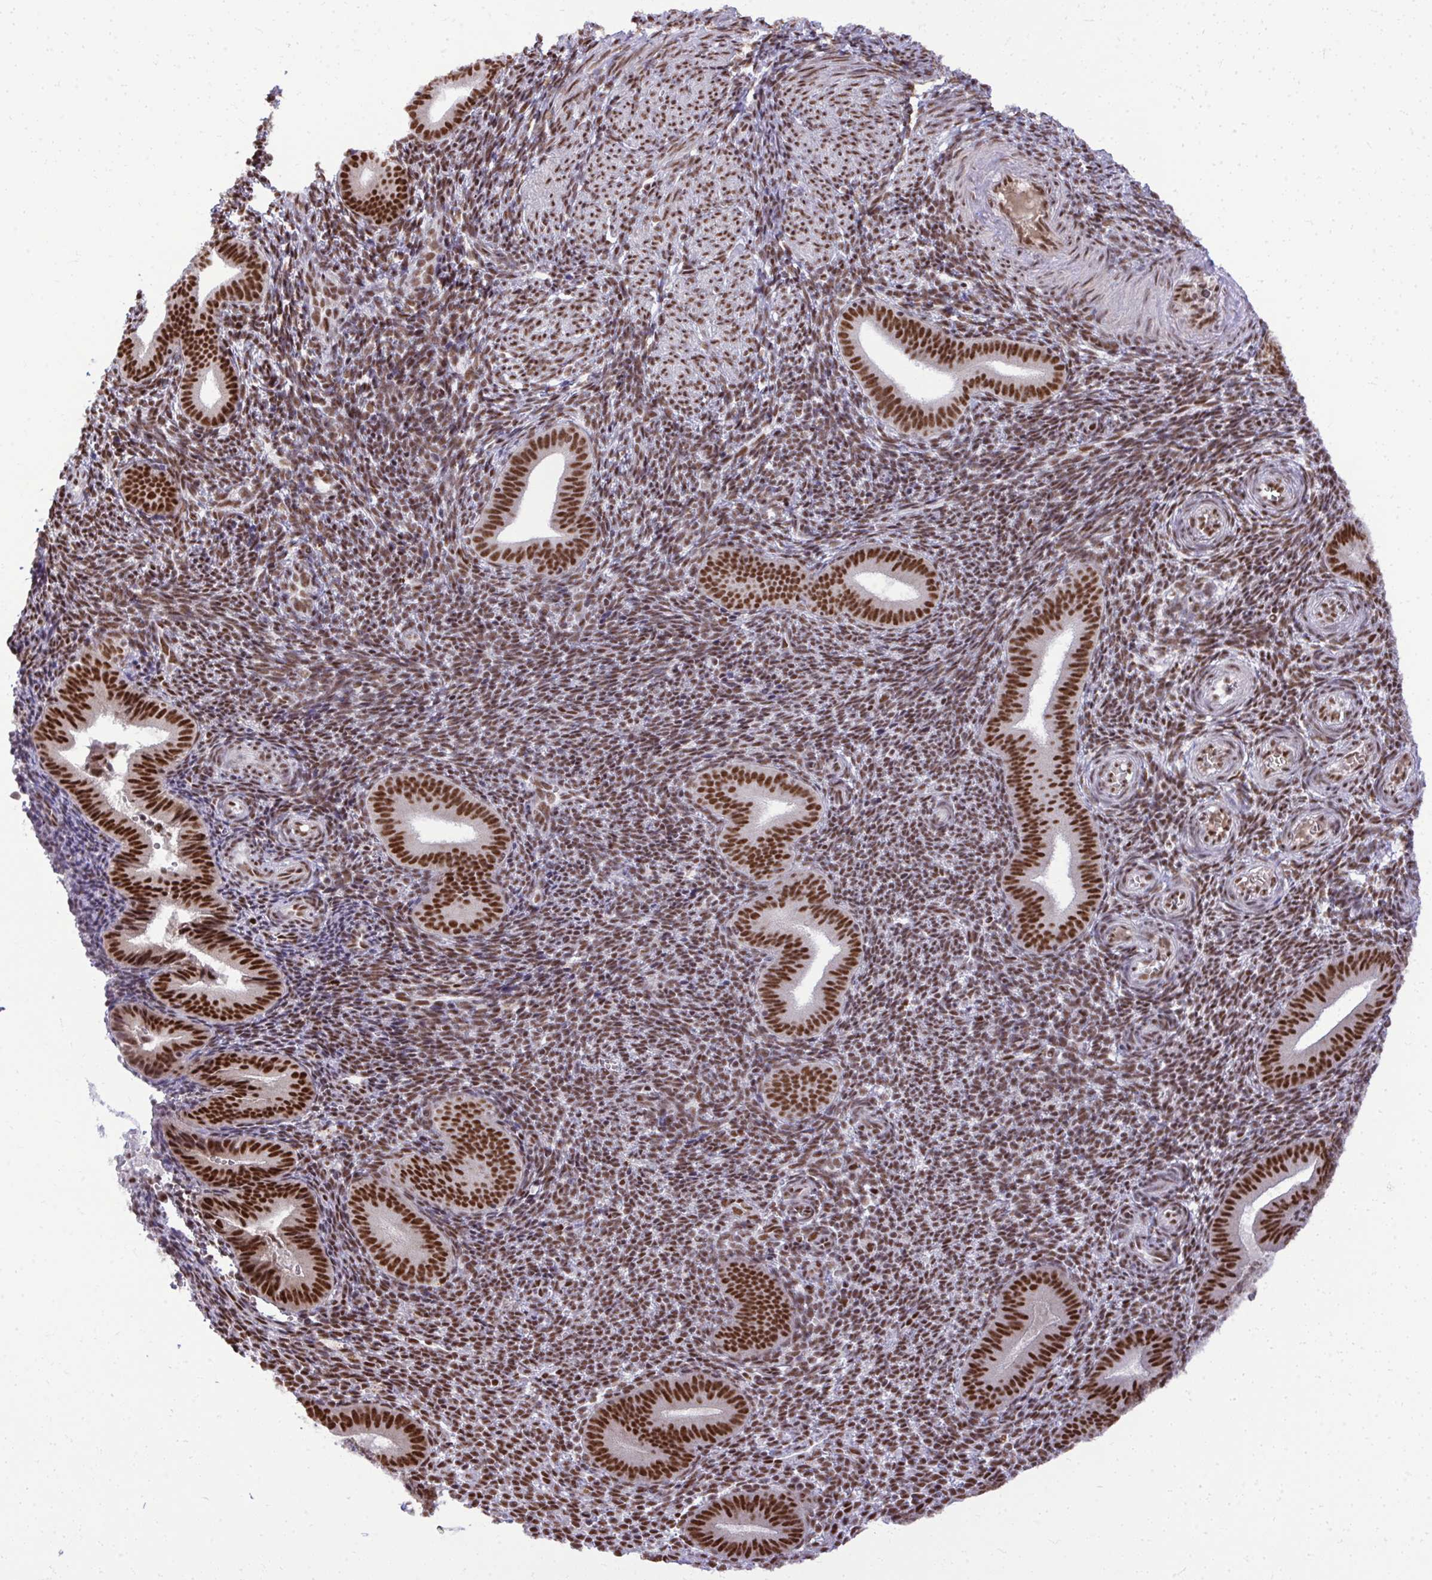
{"staining": {"intensity": "moderate", "quantity": "25%-75%", "location": "nuclear"}, "tissue": "endometrium", "cell_type": "Cells in endometrial stroma", "image_type": "normal", "snomed": [{"axis": "morphology", "description": "Normal tissue, NOS"}, {"axis": "topography", "description": "Endometrium"}], "caption": "Immunohistochemical staining of benign endometrium reveals moderate nuclear protein expression in approximately 25%-75% of cells in endometrial stroma. (DAB IHC, brown staining for protein, blue staining for nuclei).", "gene": "PRPF19", "patient": {"sex": "female", "age": 25}}